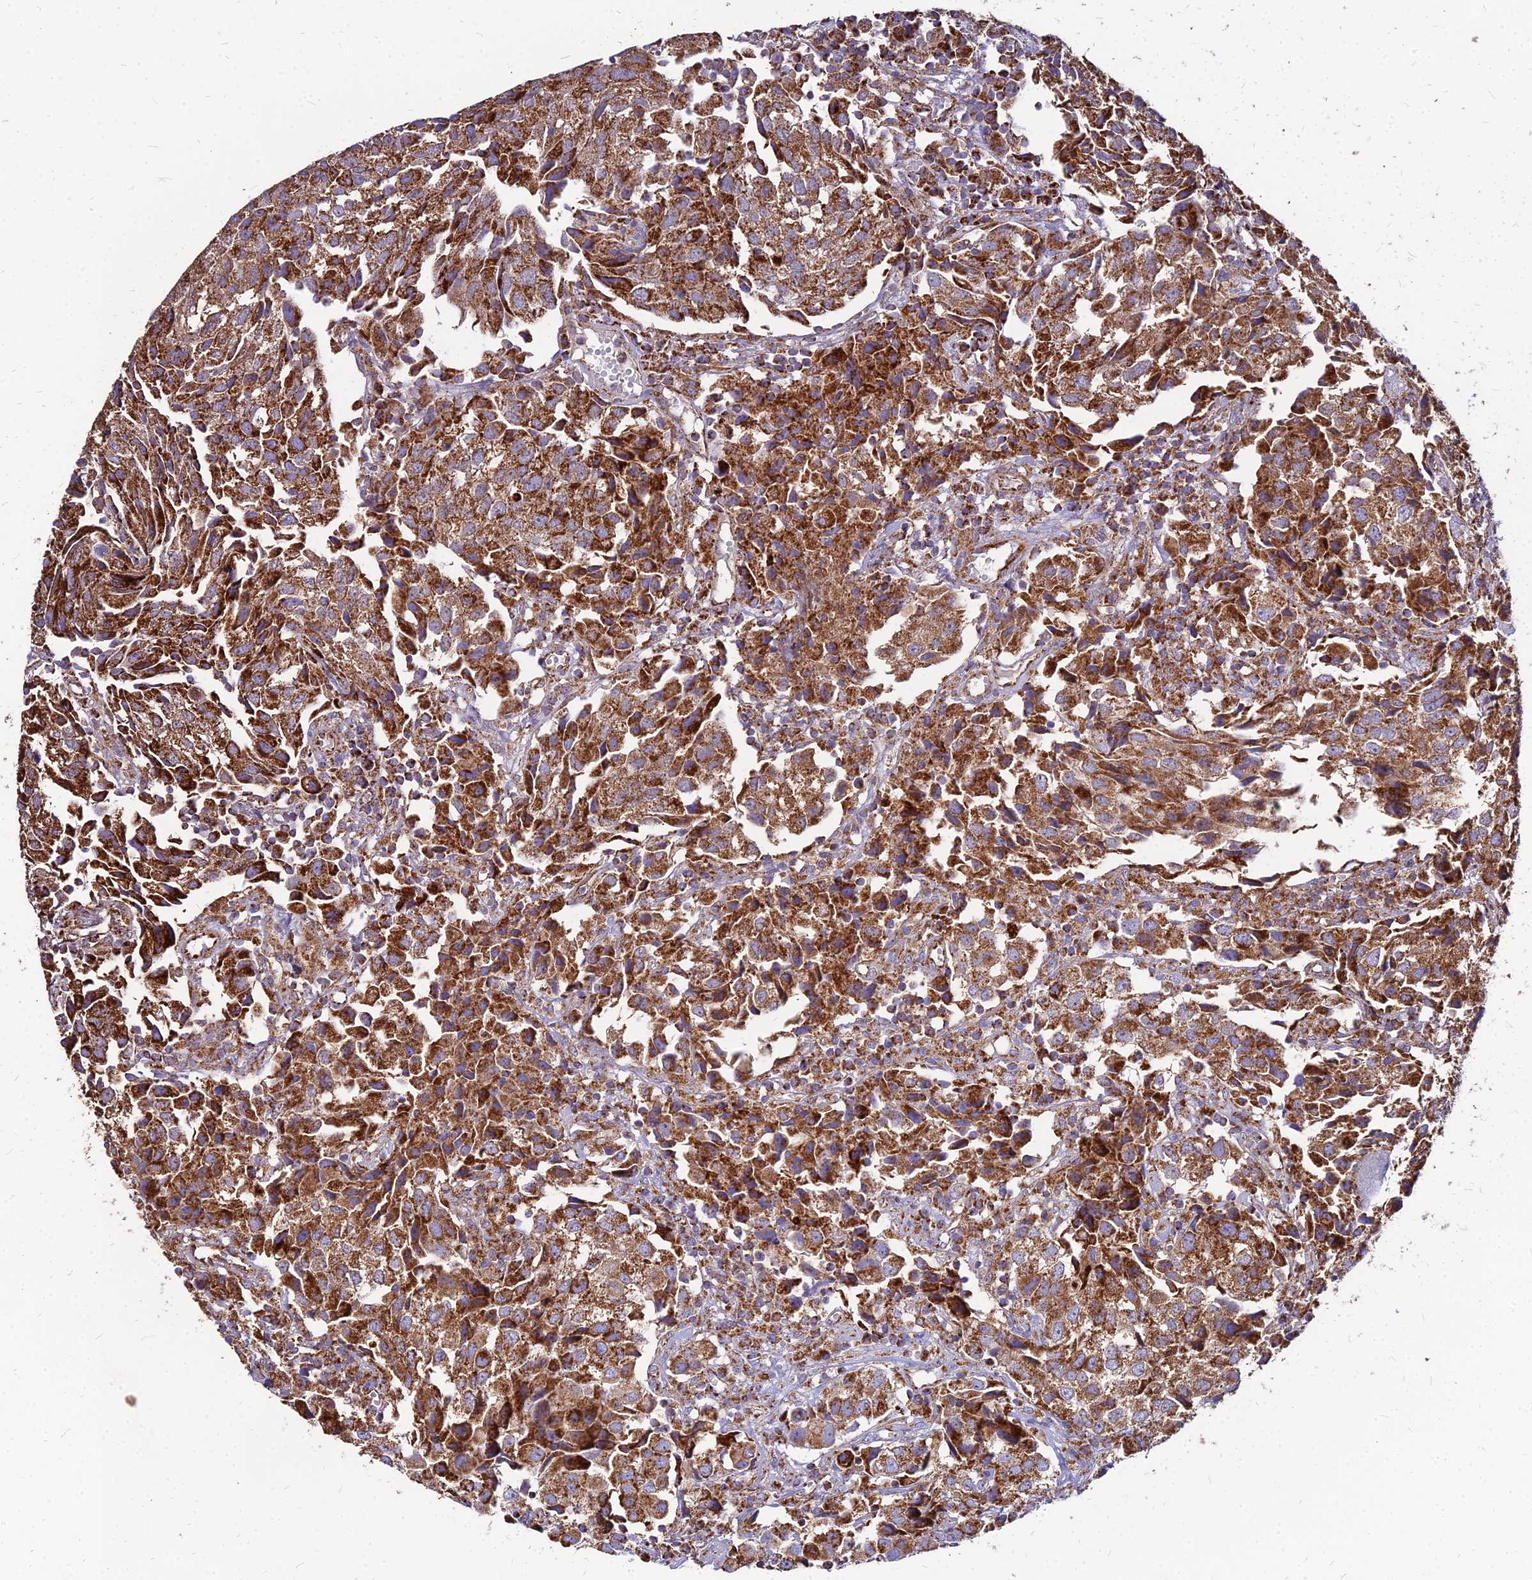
{"staining": {"intensity": "strong", "quantity": ">75%", "location": "cytoplasmic/membranous"}, "tissue": "urothelial cancer", "cell_type": "Tumor cells", "image_type": "cancer", "snomed": [{"axis": "morphology", "description": "Urothelial carcinoma, High grade"}, {"axis": "topography", "description": "Urinary bladder"}], "caption": "Protein expression analysis of human high-grade urothelial carcinoma reveals strong cytoplasmic/membranous positivity in approximately >75% of tumor cells.", "gene": "DLD", "patient": {"sex": "female", "age": 75}}